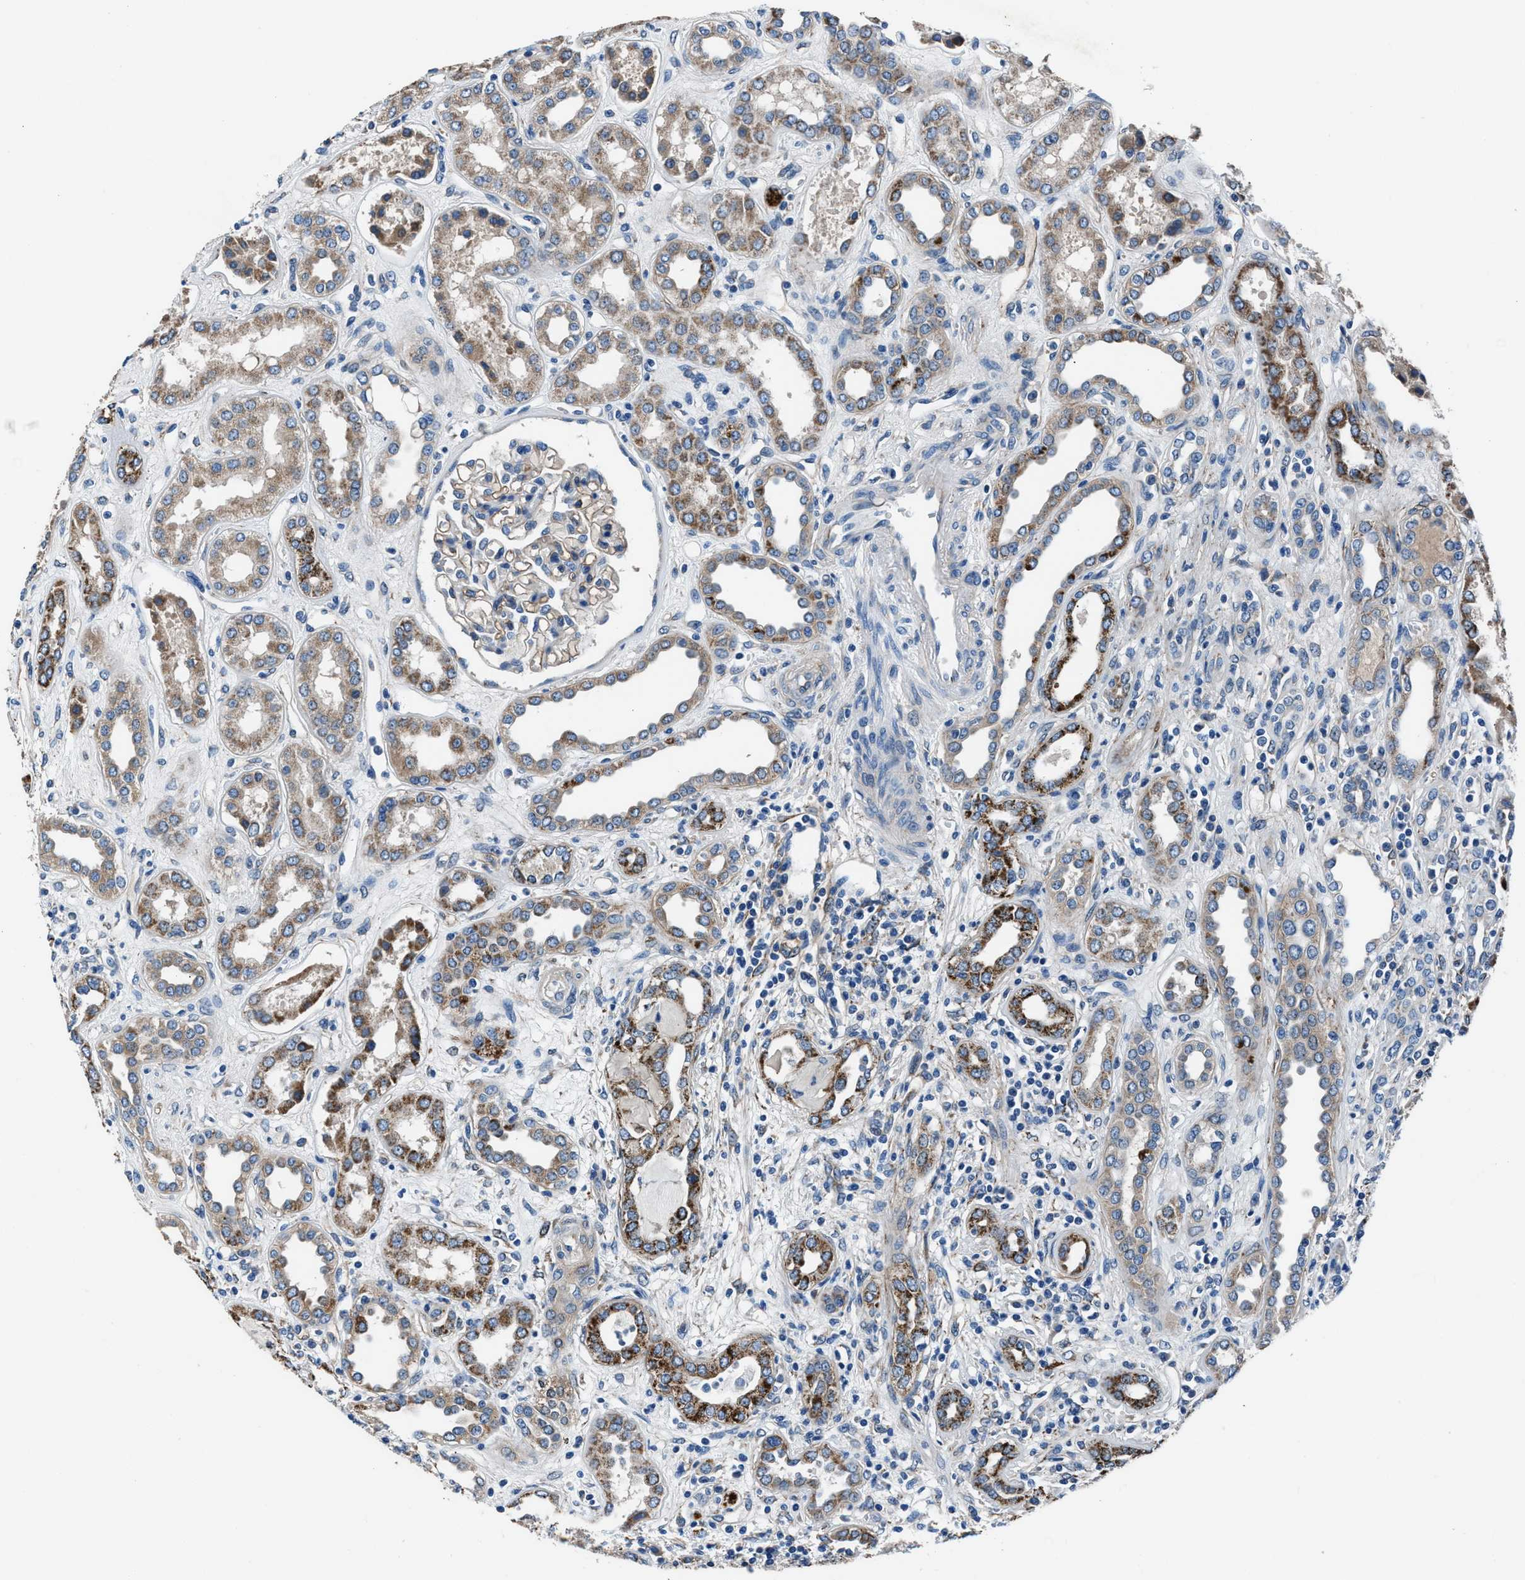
{"staining": {"intensity": "weak", "quantity": "<25%", "location": "cytoplasmic/membranous"}, "tissue": "kidney", "cell_type": "Cells in glomeruli", "image_type": "normal", "snomed": [{"axis": "morphology", "description": "Normal tissue, NOS"}, {"axis": "topography", "description": "Kidney"}], "caption": "Cells in glomeruli are negative for brown protein staining in unremarkable kidney. (DAB (3,3'-diaminobenzidine) immunohistochemistry, high magnification).", "gene": "PRTFDC1", "patient": {"sex": "male", "age": 59}}